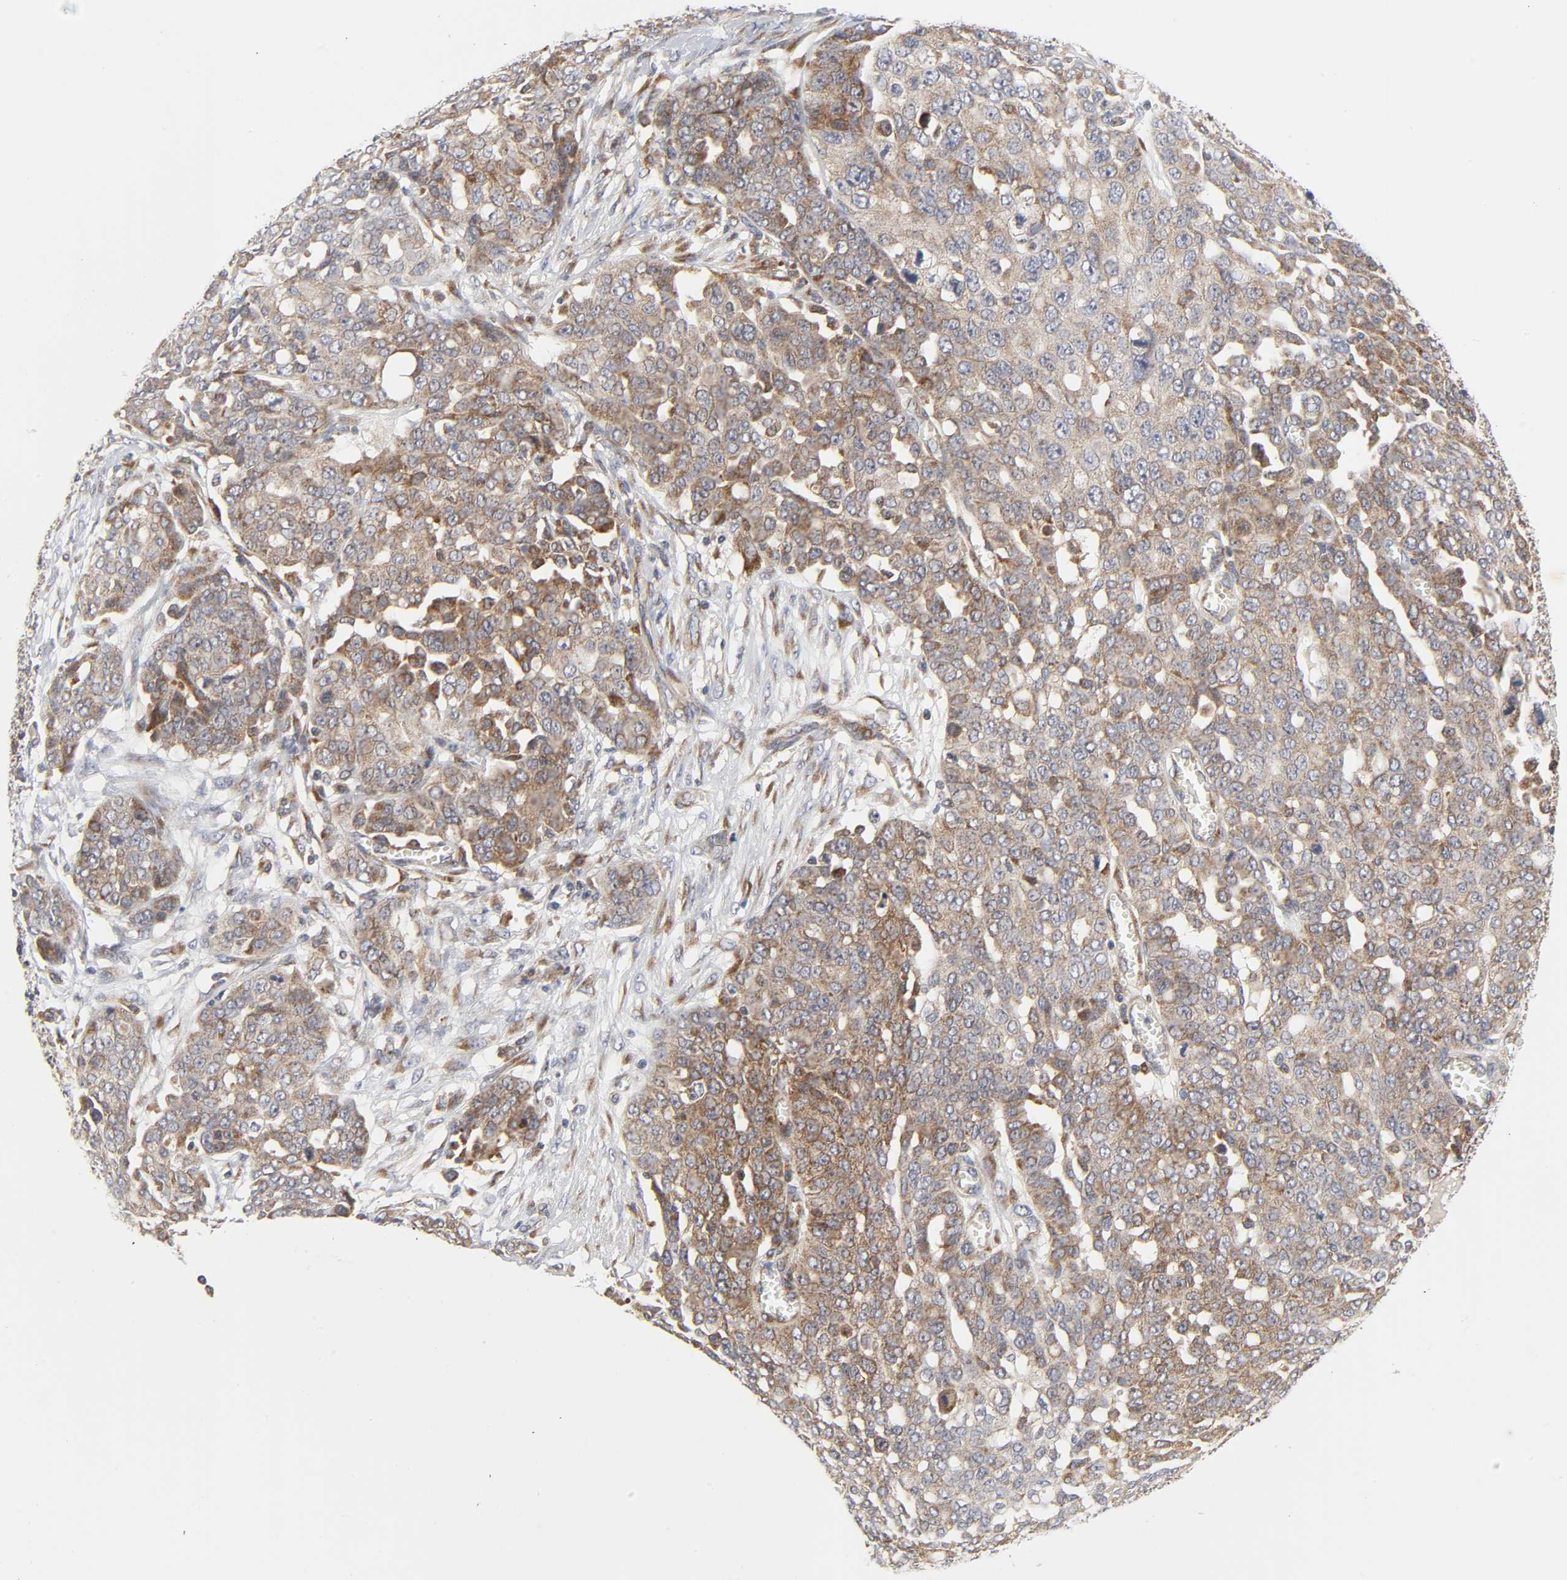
{"staining": {"intensity": "moderate", "quantity": ">75%", "location": "cytoplasmic/membranous"}, "tissue": "ovarian cancer", "cell_type": "Tumor cells", "image_type": "cancer", "snomed": [{"axis": "morphology", "description": "Cystadenocarcinoma, serous, NOS"}, {"axis": "topography", "description": "Soft tissue"}, {"axis": "topography", "description": "Ovary"}], "caption": "The histopathology image displays staining of serous cystadenocarcinoma (ovarian), revealing moderate cytoplasmic/membranous protein expression (brown color) within tumor cells. (DAB IHC with brightfield microscopy, high magnification).", "gene": "BAX", "patient": {"sex": "female", "age": 57}}